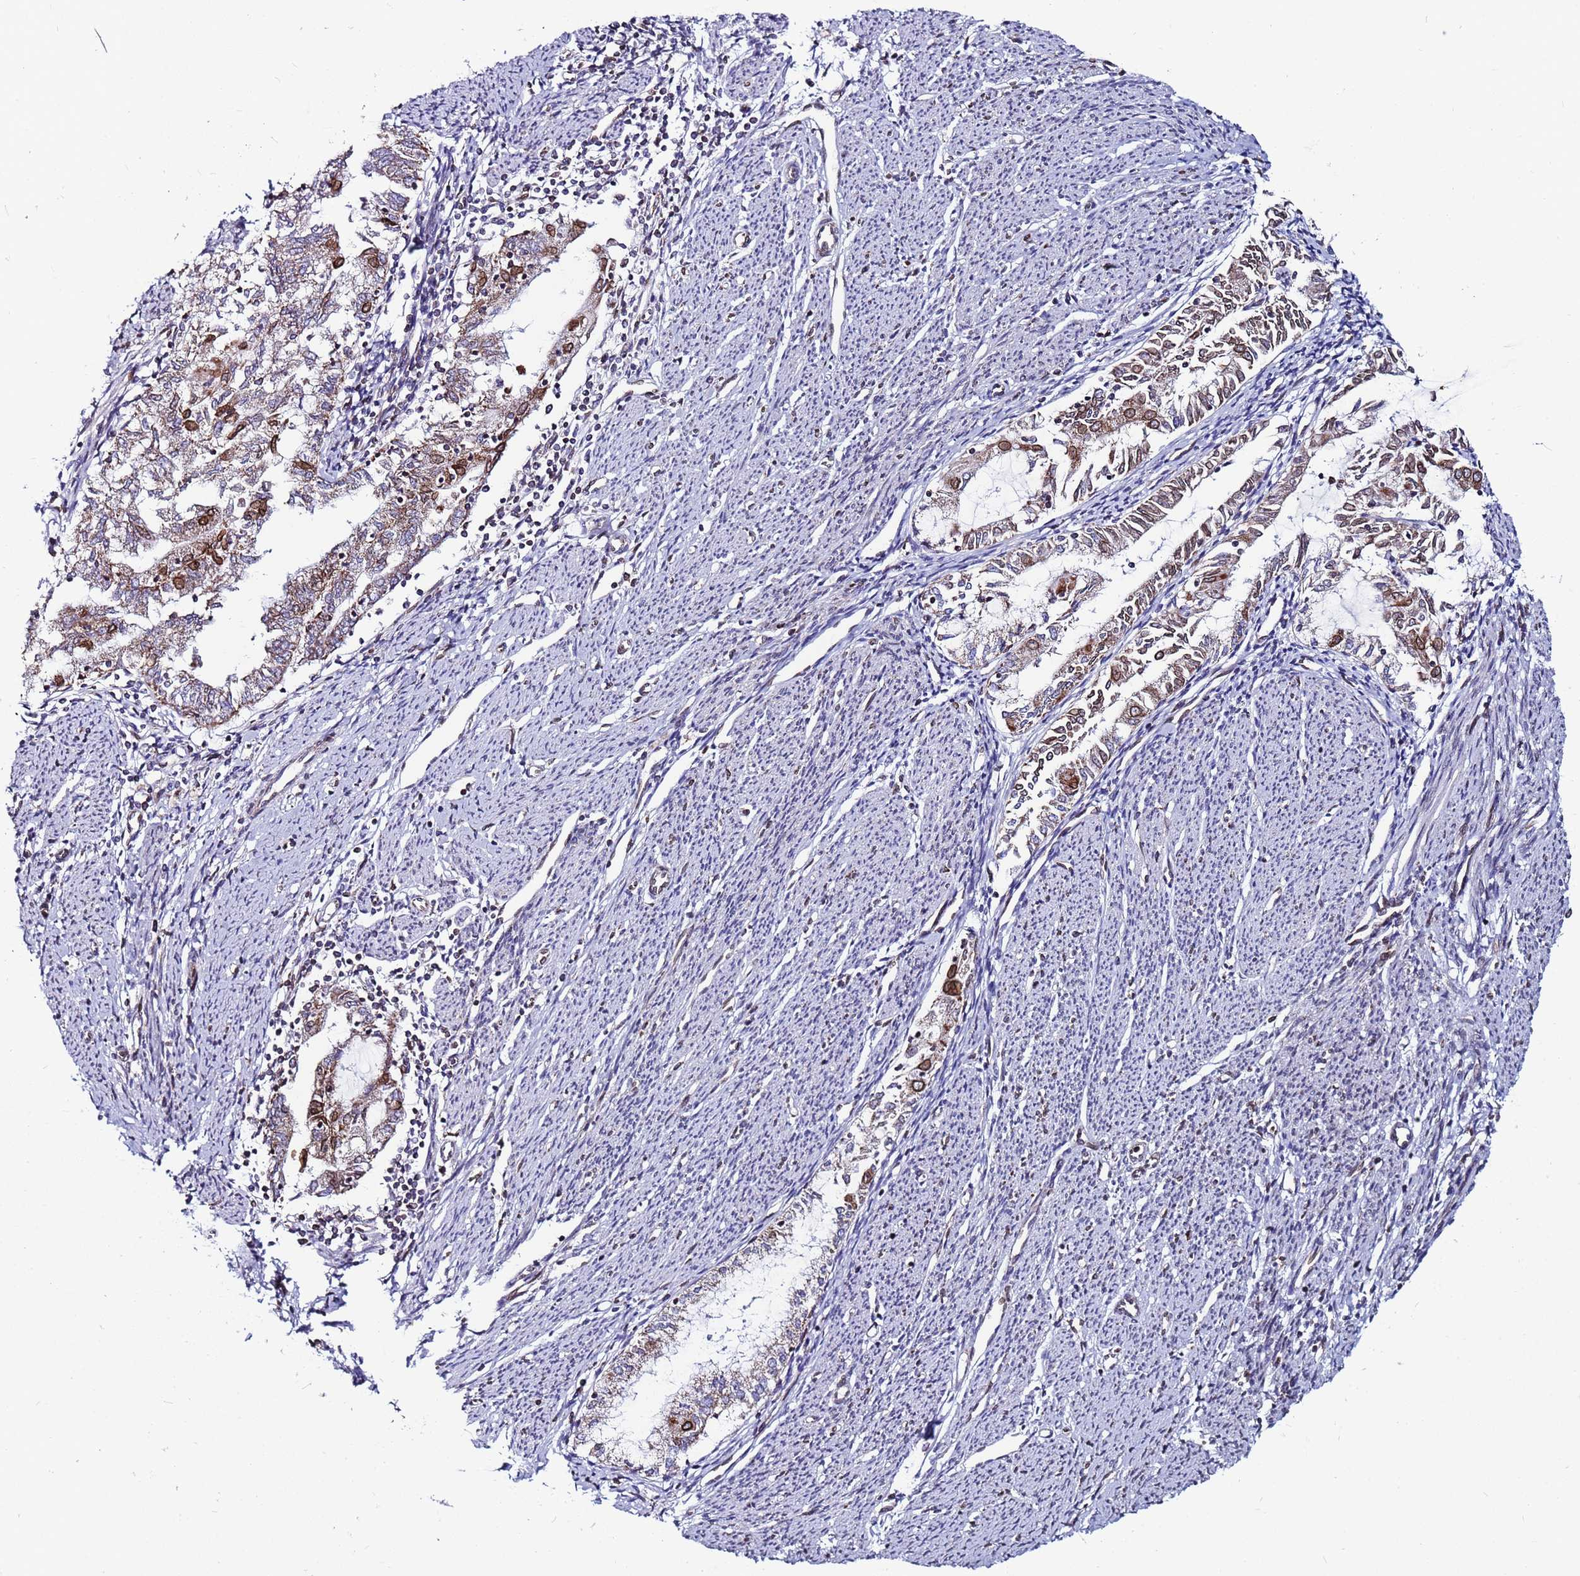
{"staining": {"intensity": "strong", "quantity": "<25%", "location": "nuclear"}, "tissue": "endometrial cancer", "cell_type": "Tumor cells", "image_type": "cancer", "snomed": [{"axis": "morphology", "description": "Adenocarcinoma, NOS"}, {"axis": "topography", "description": "Endometrium"}], "caption": "Strong nuclear expression is seen in approximately <25% of tumor cells in adenocarcinoma (endometrial).", "gene": "TOR1AIP1", "patient": {"sex": "female", "age": 79}}